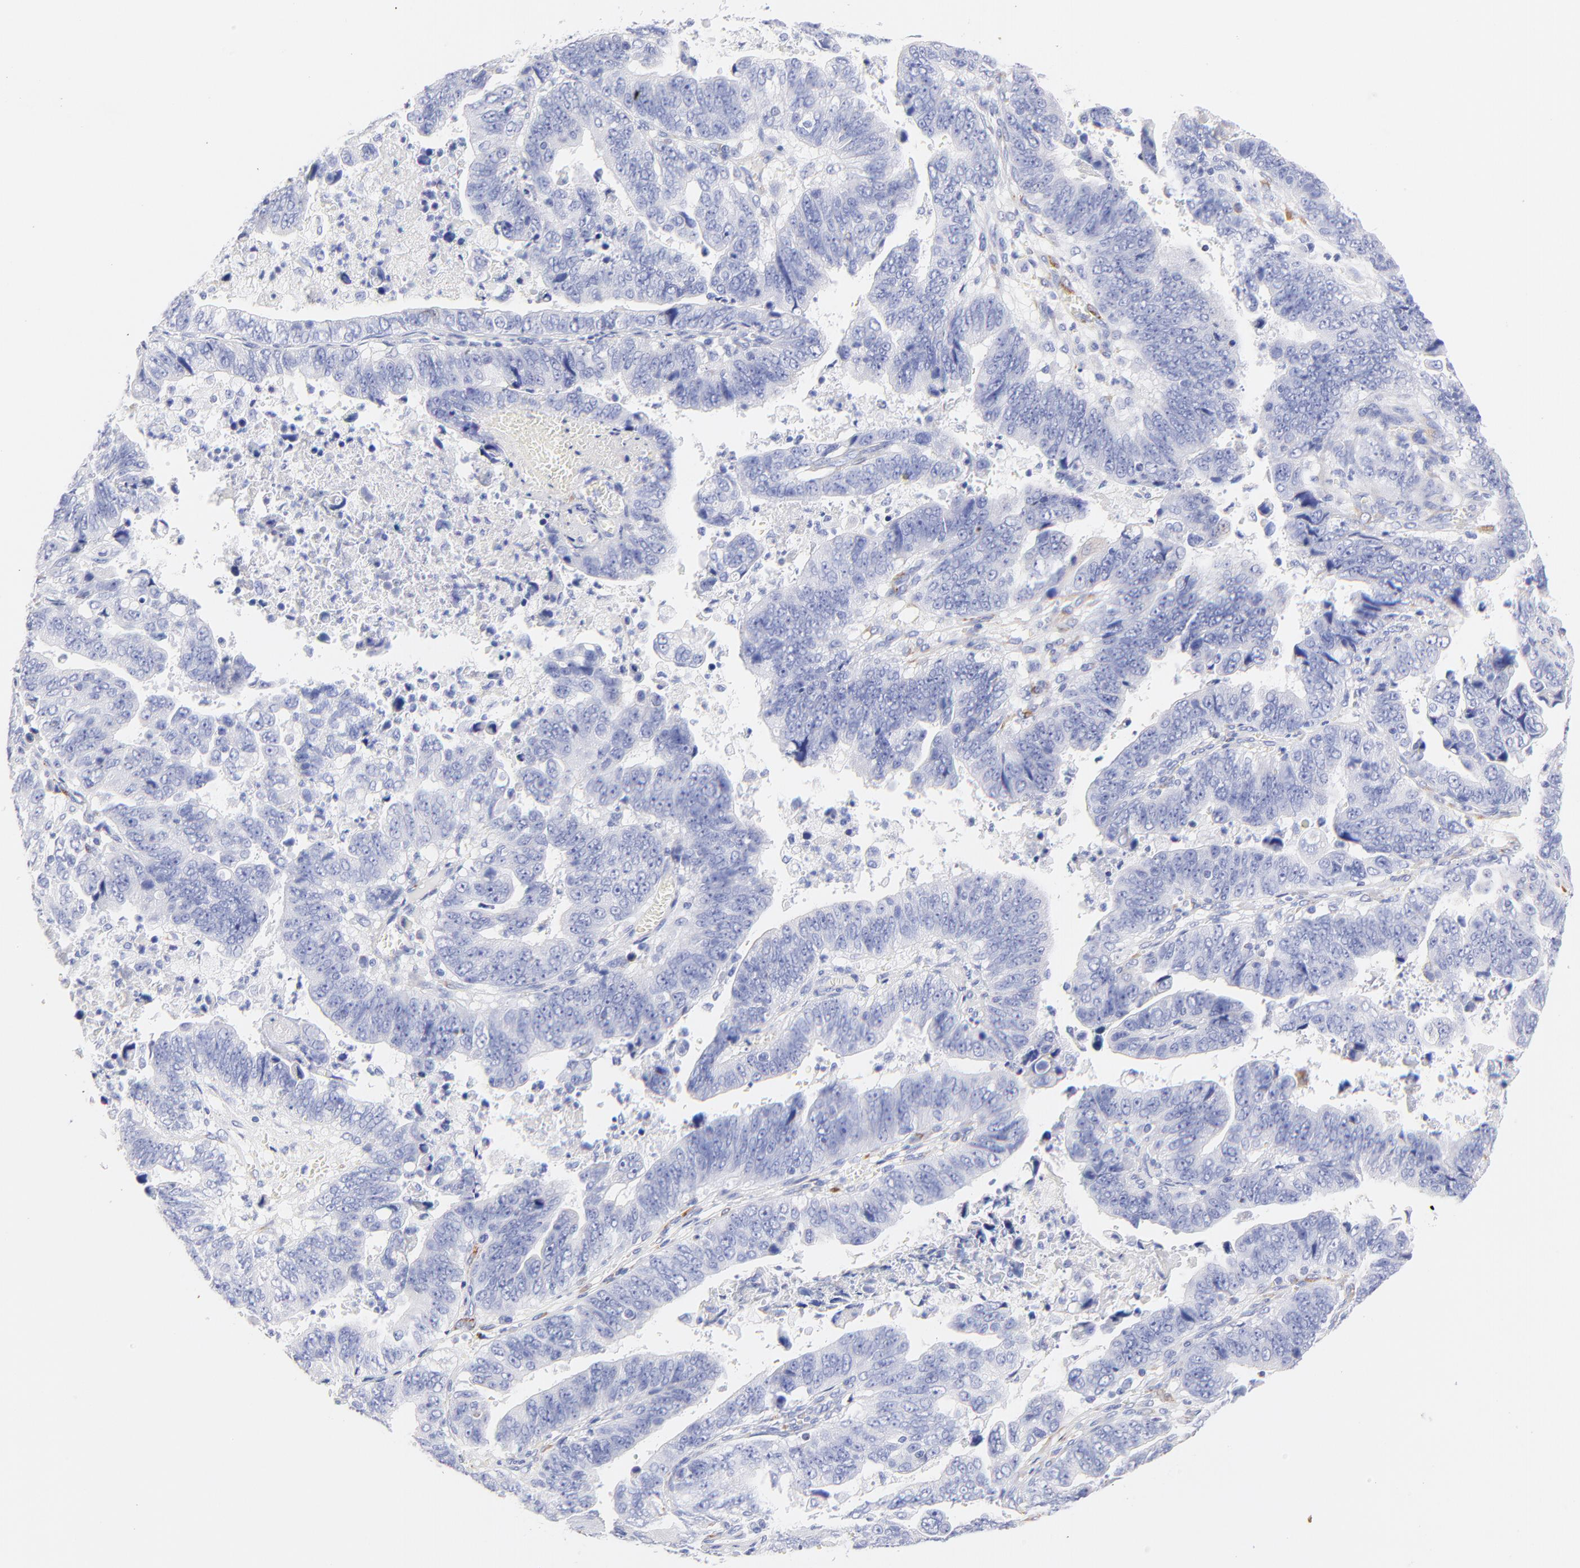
{"staining": {"intensity": "negative", "quantity": "none", "location": "none"}, "tissue": "stomach cancer", "cell_type": "Tumor cells", "image_type": "cancer", "snomed": [{"axis": "morphology", "description": "Adenocarcinoma, NOS"}, {"axis": "topography", "description": "Stomach, upper"}], "caption": "This is a image of immunohistochemistry staining of stomach cancer (adenocarcinoma), which shows no expression in tumor cells.", "gene": "C1QTNF6", "patient": {"sex": "female", "age": 50}}